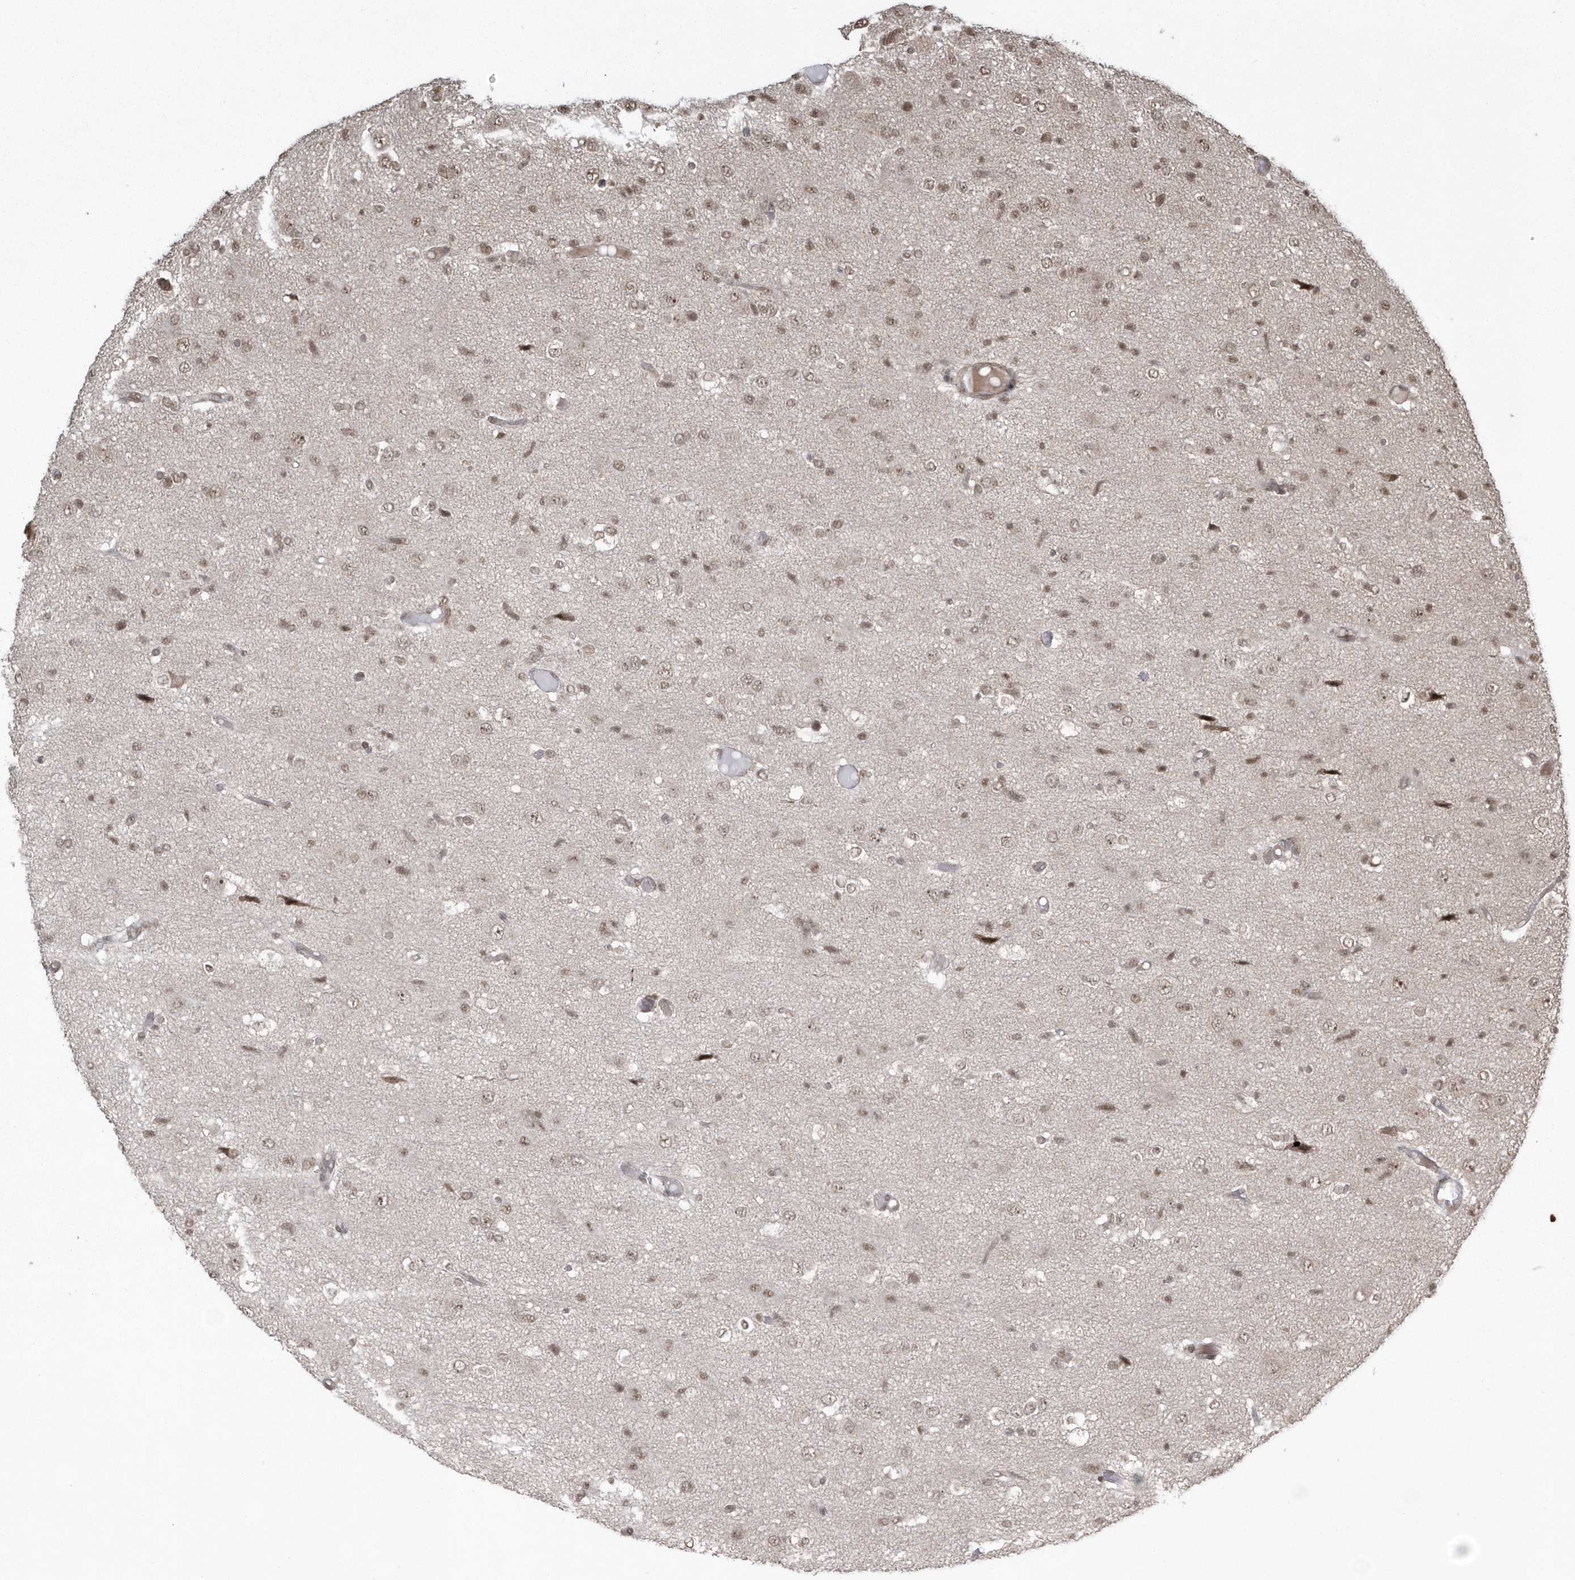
{"staining": {"intensity": "moderate", "quantity": ">75%", "location": "nuclear"}, "tissue": "glioma", "cell_type": "Tumor cells", "image_type": "cancer", "snomed": [{"axis": "morphology", "description": "Glioma, malignant, High grade"}, {"axis": "topography", "description": "Brain"}], "caption": "A micrograph showing moderate nuclear expression in about >75% of tumor cells in high-grade glioma (malignant), as visualized by brown immunohistochemical staining.", "gene": "EPB41L4A", "patient": {"sex": "female", "age": 59}}